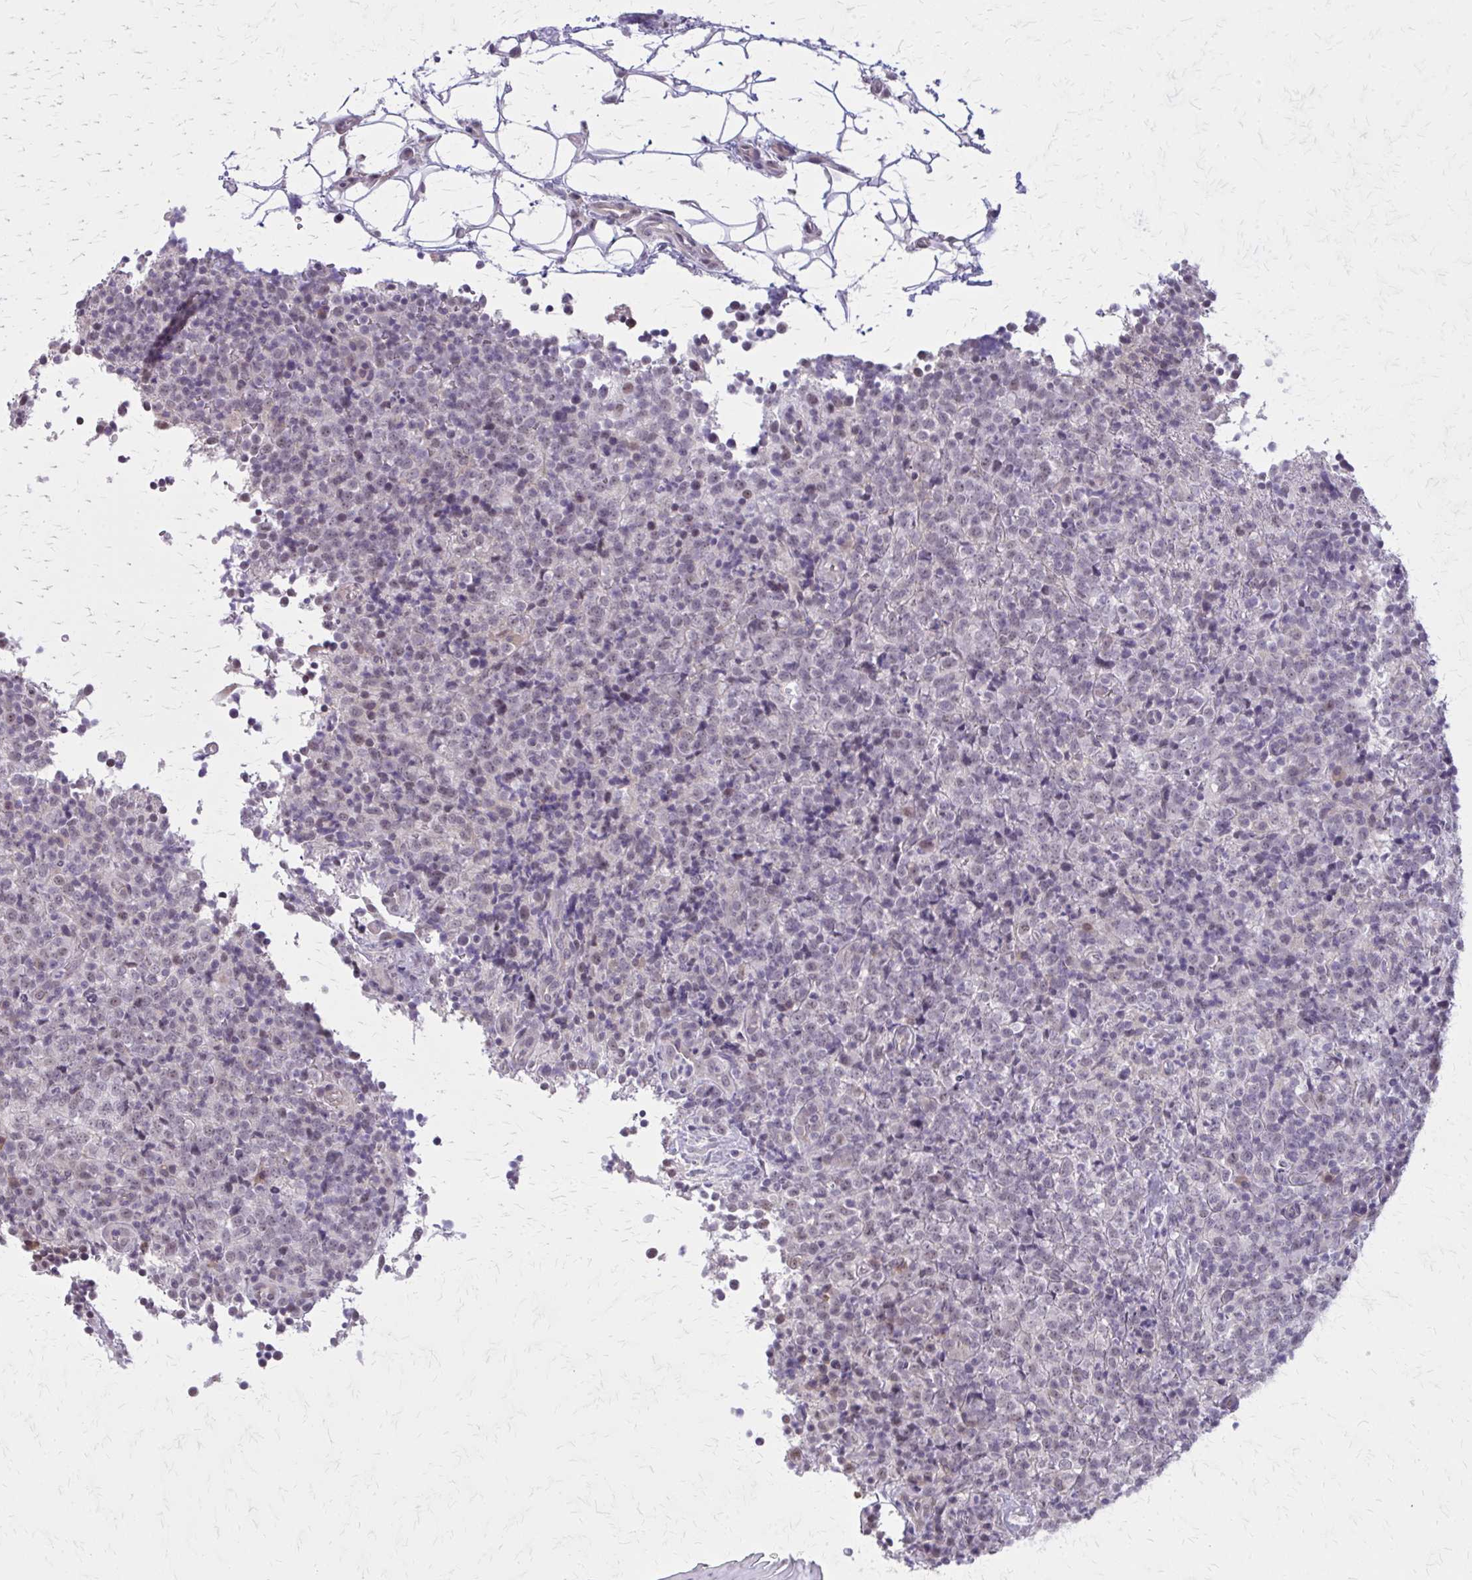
{"staining": {"intensity": "negative", "quantity": "none", "location": "none"}, "tissue": "lymphoma", "cell_type": "Tumor cells", "image_type": "cancer", "snomed": [{"axis": "morphology", "description": "Malignant lymphoma, non-Hodgkin's type, High grade"}, {"axis": "topography", "description": "Lymph node"}], "caption": "IHC of human lymphoma reveals no staining in tumor cells.", "gene": "PLCB1", "patient": {"sex": "male", "age": 54}}